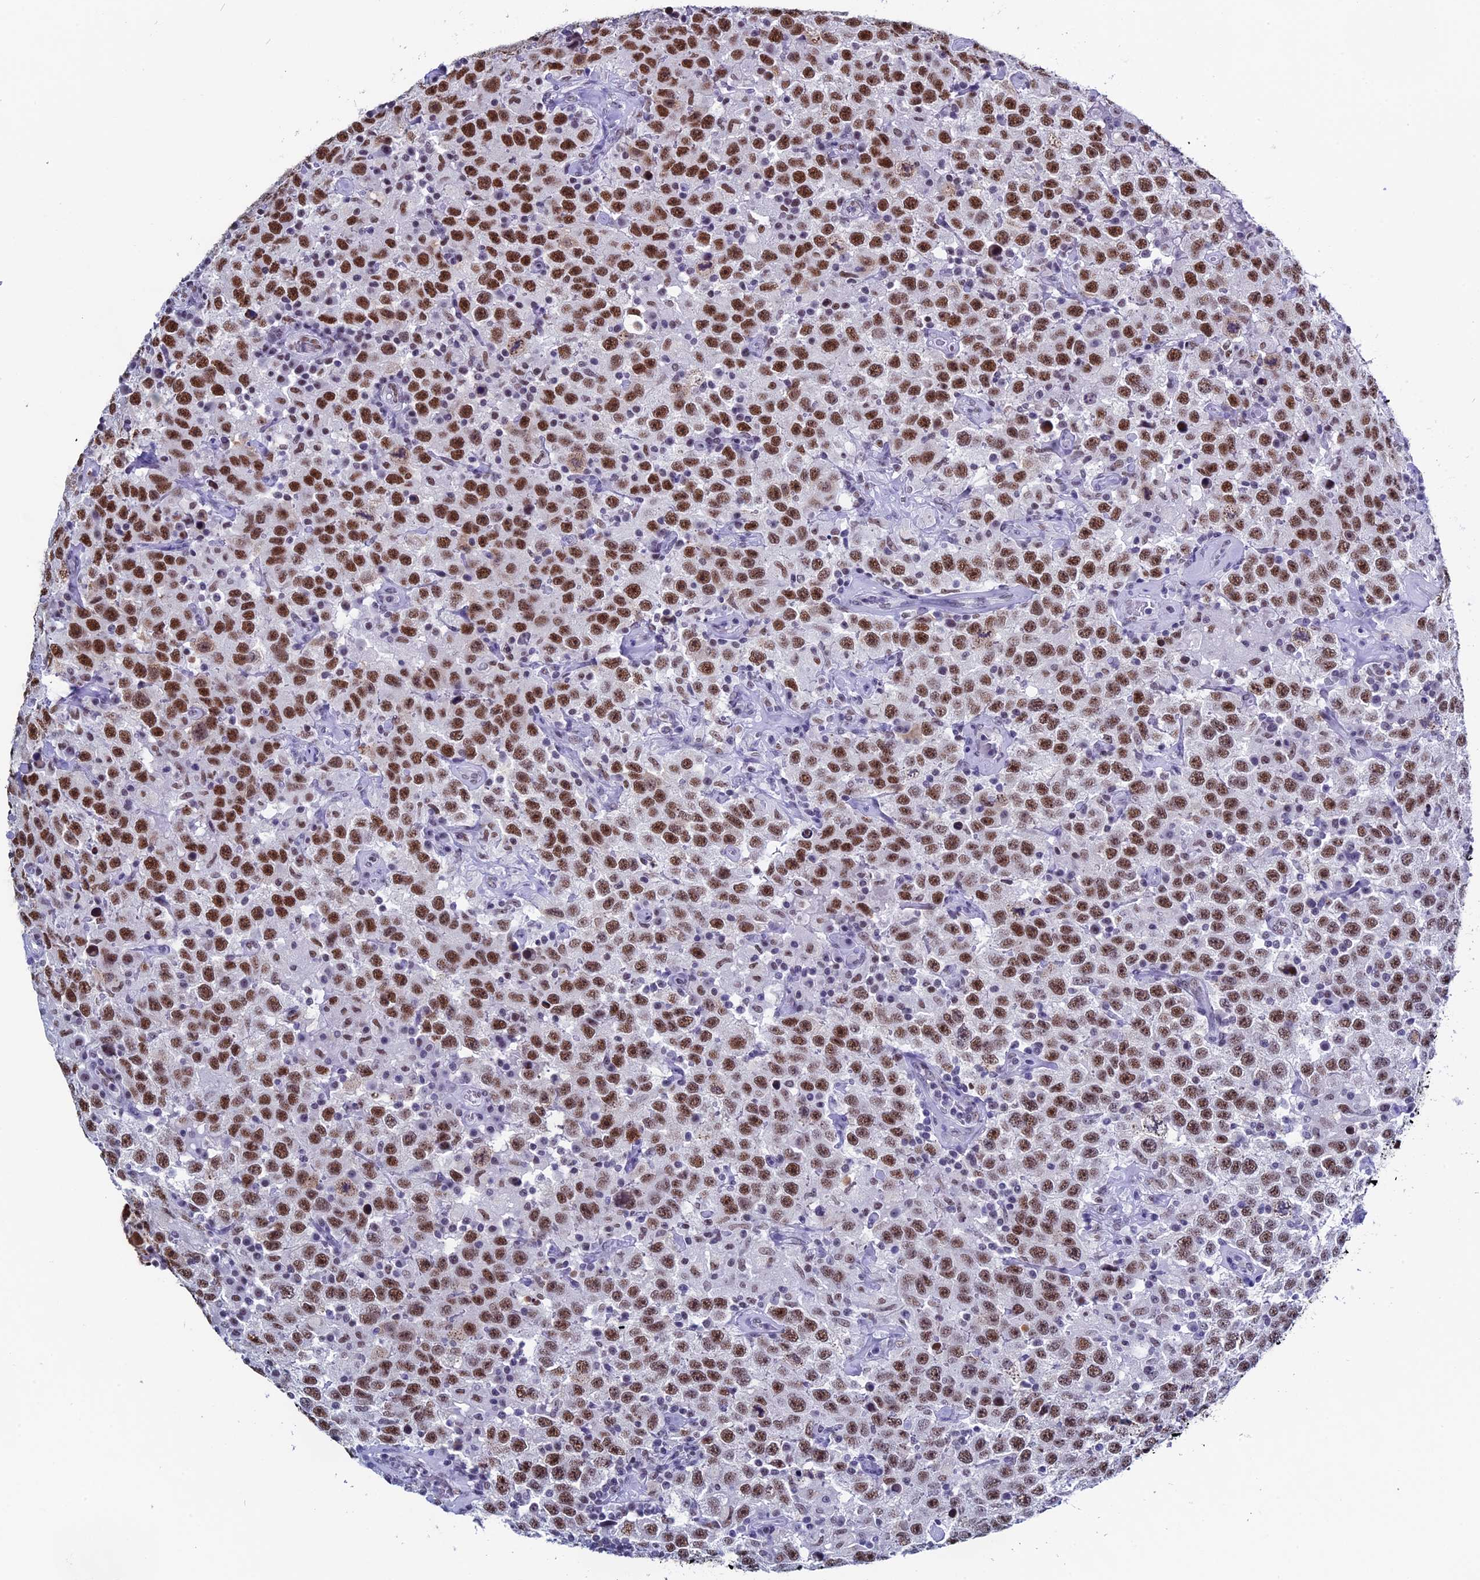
{"staining": {"intensity": "moderate", "quantity": ">75%", "location": "nuclear"}, "tissue": "testis cancer", "cell_type": "Tumor cells", "image_type": "cancer", "snomed": [{"axis": "morphology", "description": "Seminoma, NOS"}, {"axis": "topography", "description": "Testis"}], "caption": "Immunohistochemical staining of testis cancer reveals medium levels of moderate nuclear staining in approximately >75% of tumor cells.", "gene": "CD2BP2", "patient": {"sex": "male", "age": 41}}